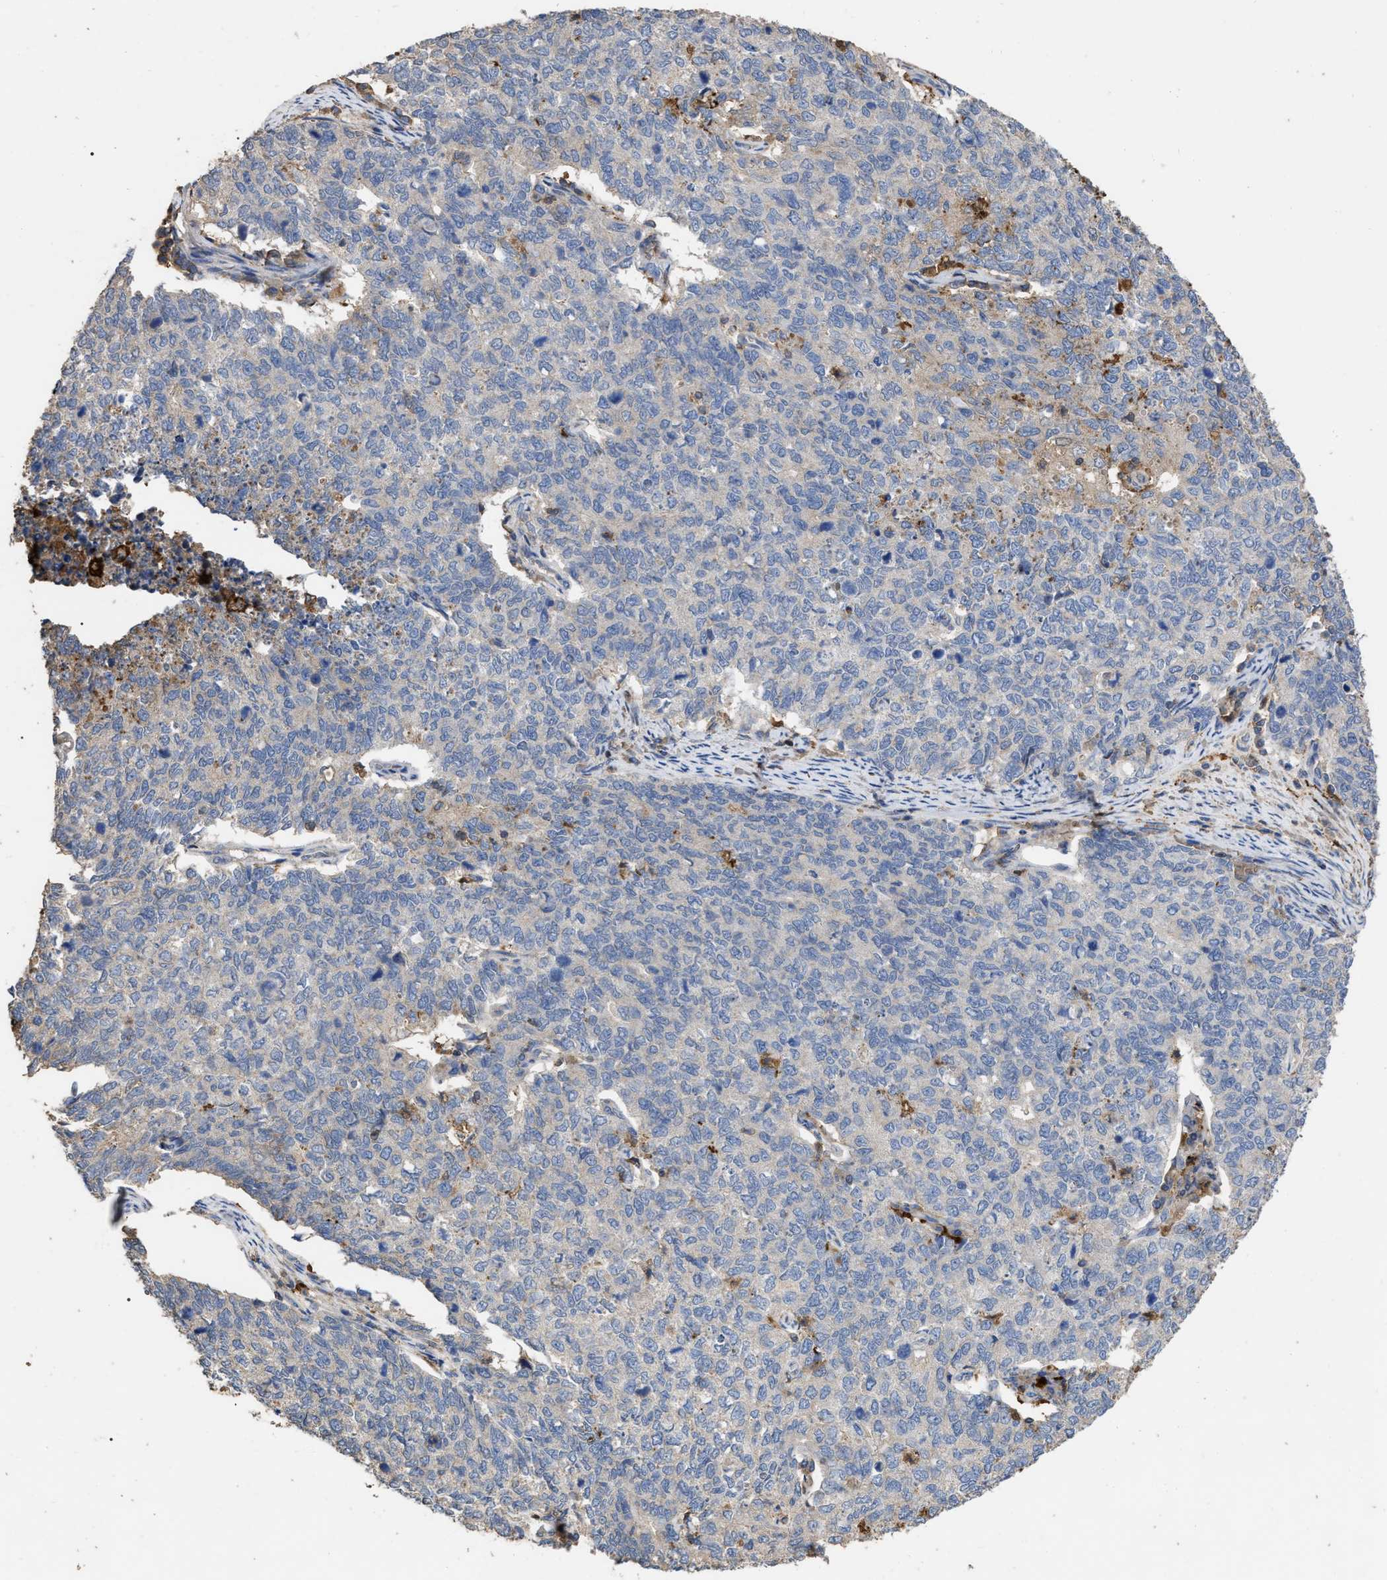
{"staining": {"intensity": "negative", "quantity": "none", "location": "none"}, "tissue": "cervical cancer", "cell_type": "Tumor cells", "image_type": "cancer", "snomed": [{"axis": "morphology", "description": "Squamous cell carcinoma, NOS"}, {"axis": "topography", "description": "Cervix"}], "caption": "Tumor cells are negative for brown protein staining in squamous cell carcinoma (cervical).", "gene": "GPR179", "patient": {"sex": "female", "age": 63}}